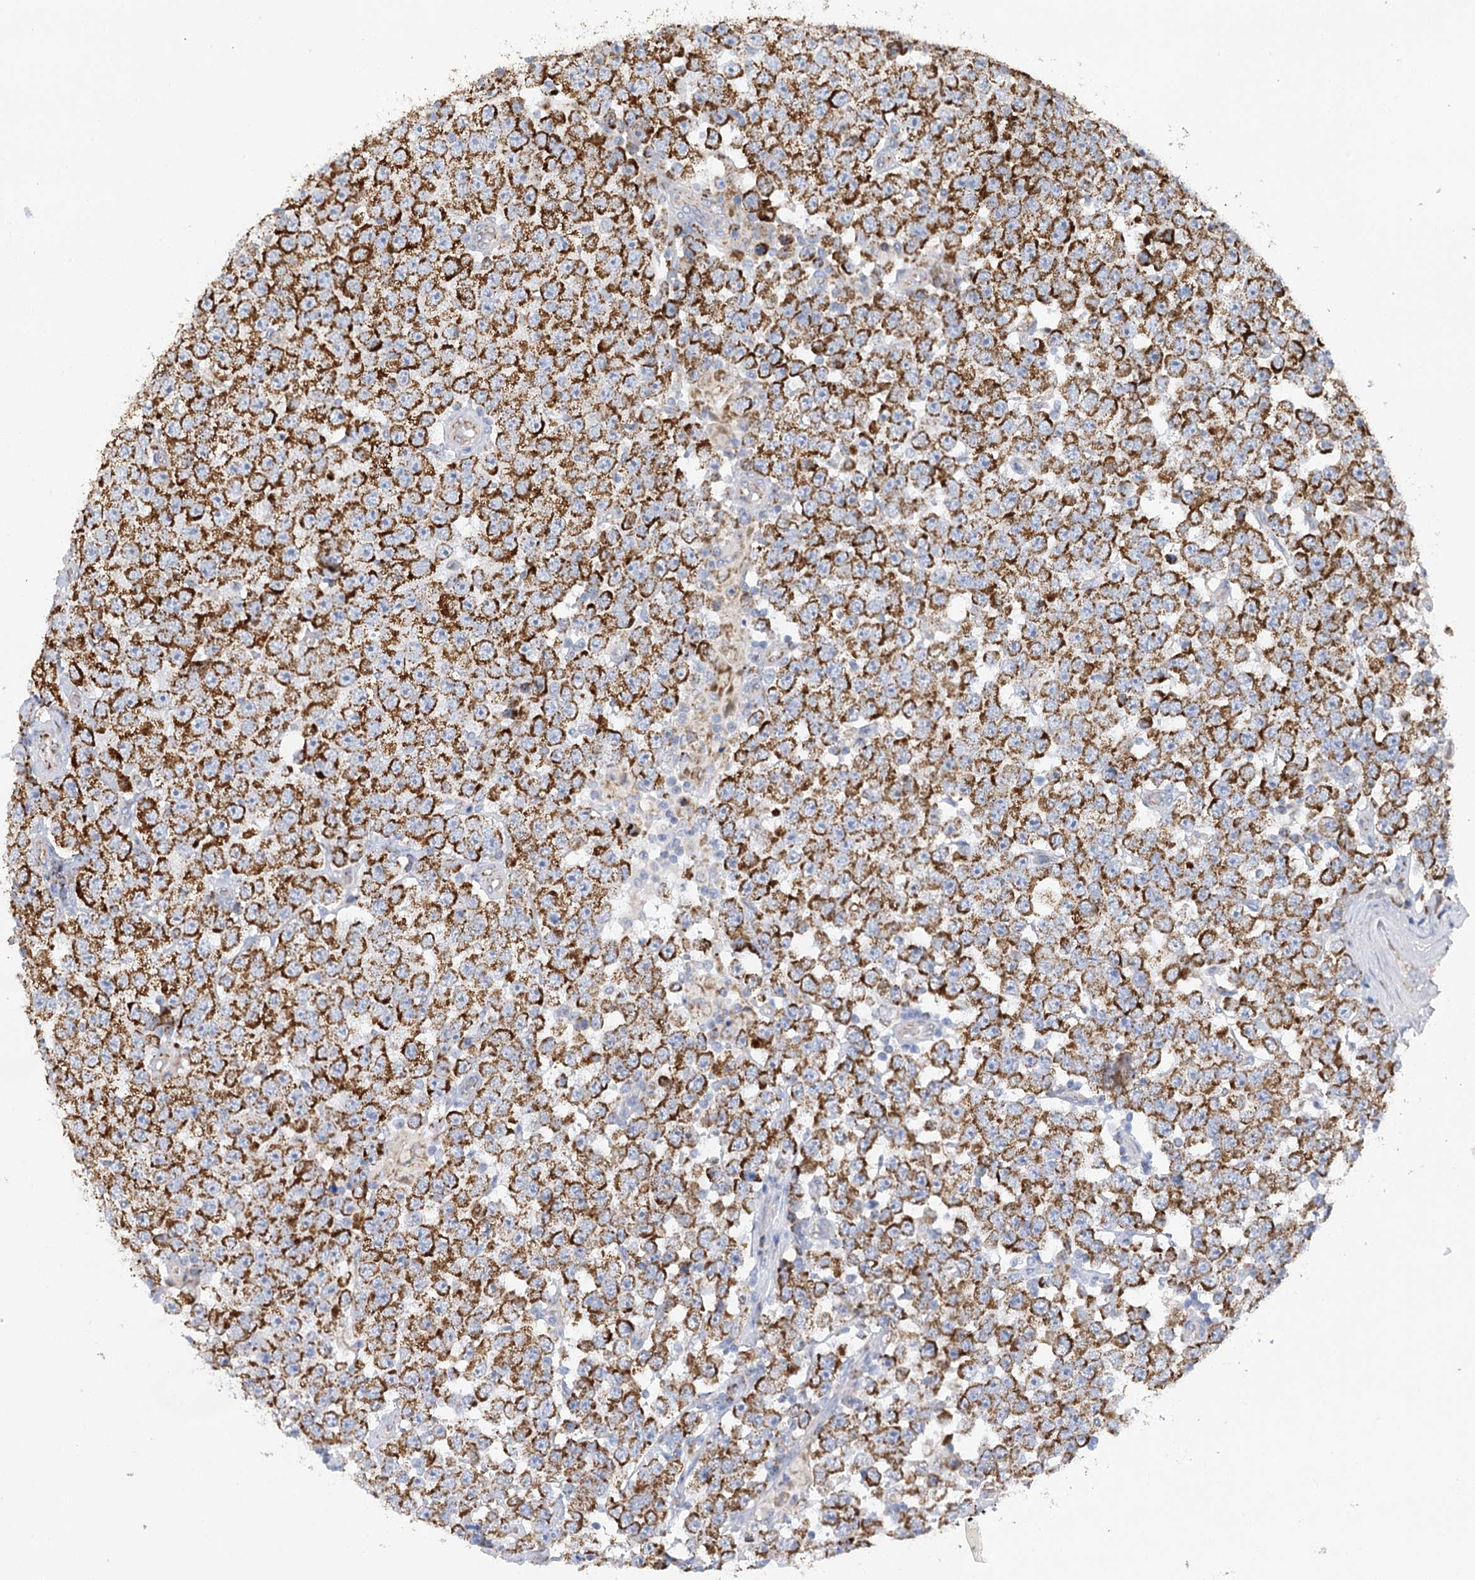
{"staining": {"intensity": "strong", "quantity": ">75%", "location": "cytoplasmic/membranous"}, "tissue": "testis cancer", "cell_type": "Tumor cells", "image_type": "cancer", "snomed": [{"axis": "morphology", "description": "Seminoma, NOS"}, {"axis": "topography", "description": "Testis"}], "caption": "Testis cancer (seminoma) stained for a protein (brown) reveals strong cytoplasmic/membranous positive positivity in approximately >75% of tumor cells.", "gene": "DHTKD1", "patient": {"sex": "male", "age": 28}}